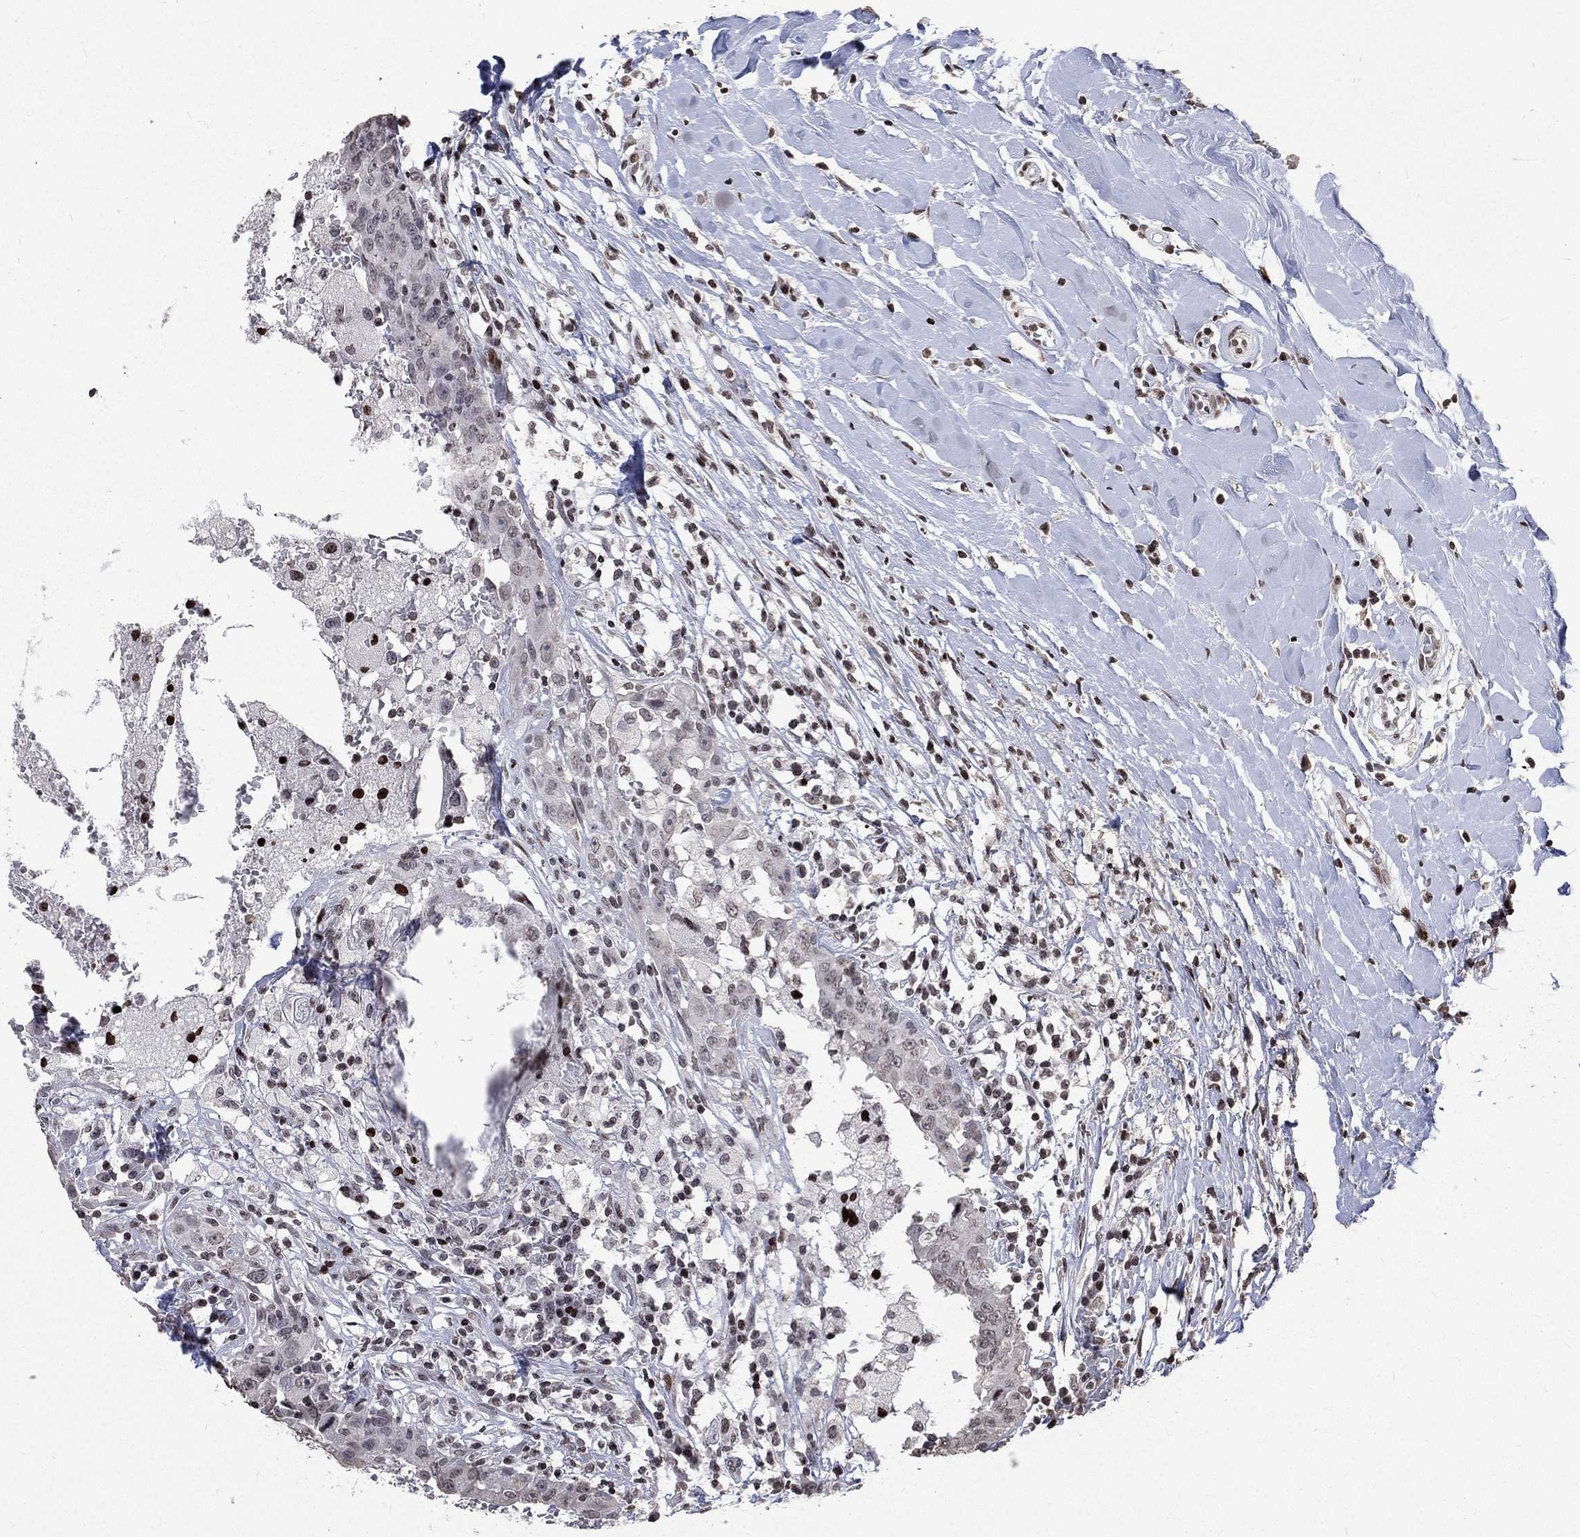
{"staining": {"intensity": "negative", "quantity": "none", "location": "none"}, "tissue": "breast cancer", "cell_type": "Tumor cells", "image_type": "cancer", "snomed": [{"axis": "morphology", "description": "Duct carcinoma"}, {"axis": "topography", "description": "Breast"}], "caption": "Tumor cells are negative for protein expression in human breast cancer (invasive ductal carcinoma).", "gene": "SRSF3", "patient": {"sex": "female", "age": 27}}